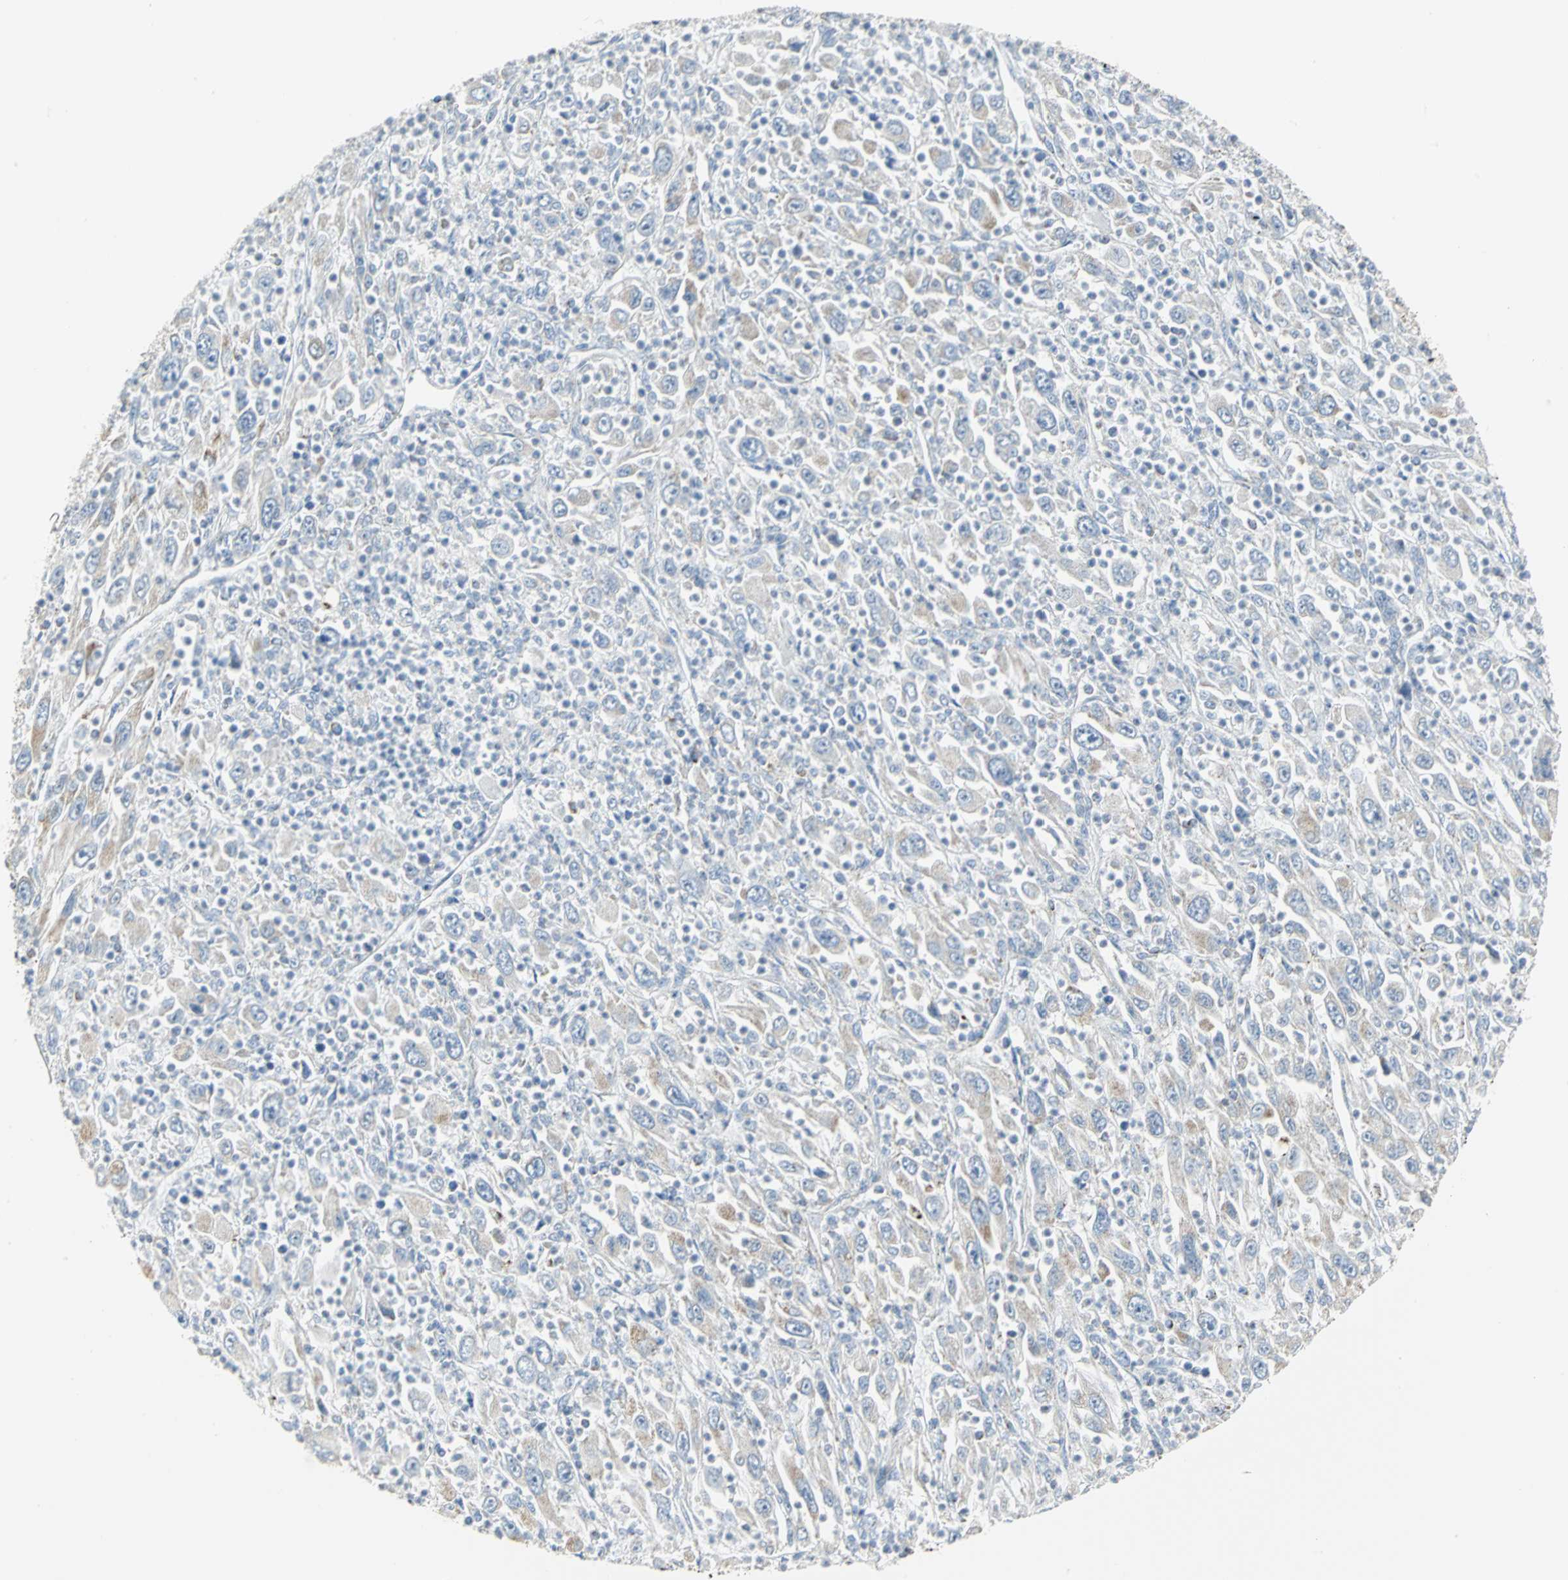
{"staining": {"intensity": "weak", "quantity": "<25%", "location": "cytoplasmic/membranous"}, "tissue": "melanoma", "cell_type": "Tumor cells", "image_type": "cancer", "snomed": [{"axis": "morphology", "description": "Malignant melanoma, Metastatic site"}, {"axis": "topography", "description": "Skin"}], "caption": "Tumor cells are negative for brown protein staining in melanoma. (DAB (3,3'-diaminobenzidine) IHC, high magnification).", "gene": "NTRK1", "patient": {"sex": "female", "age": 56}}